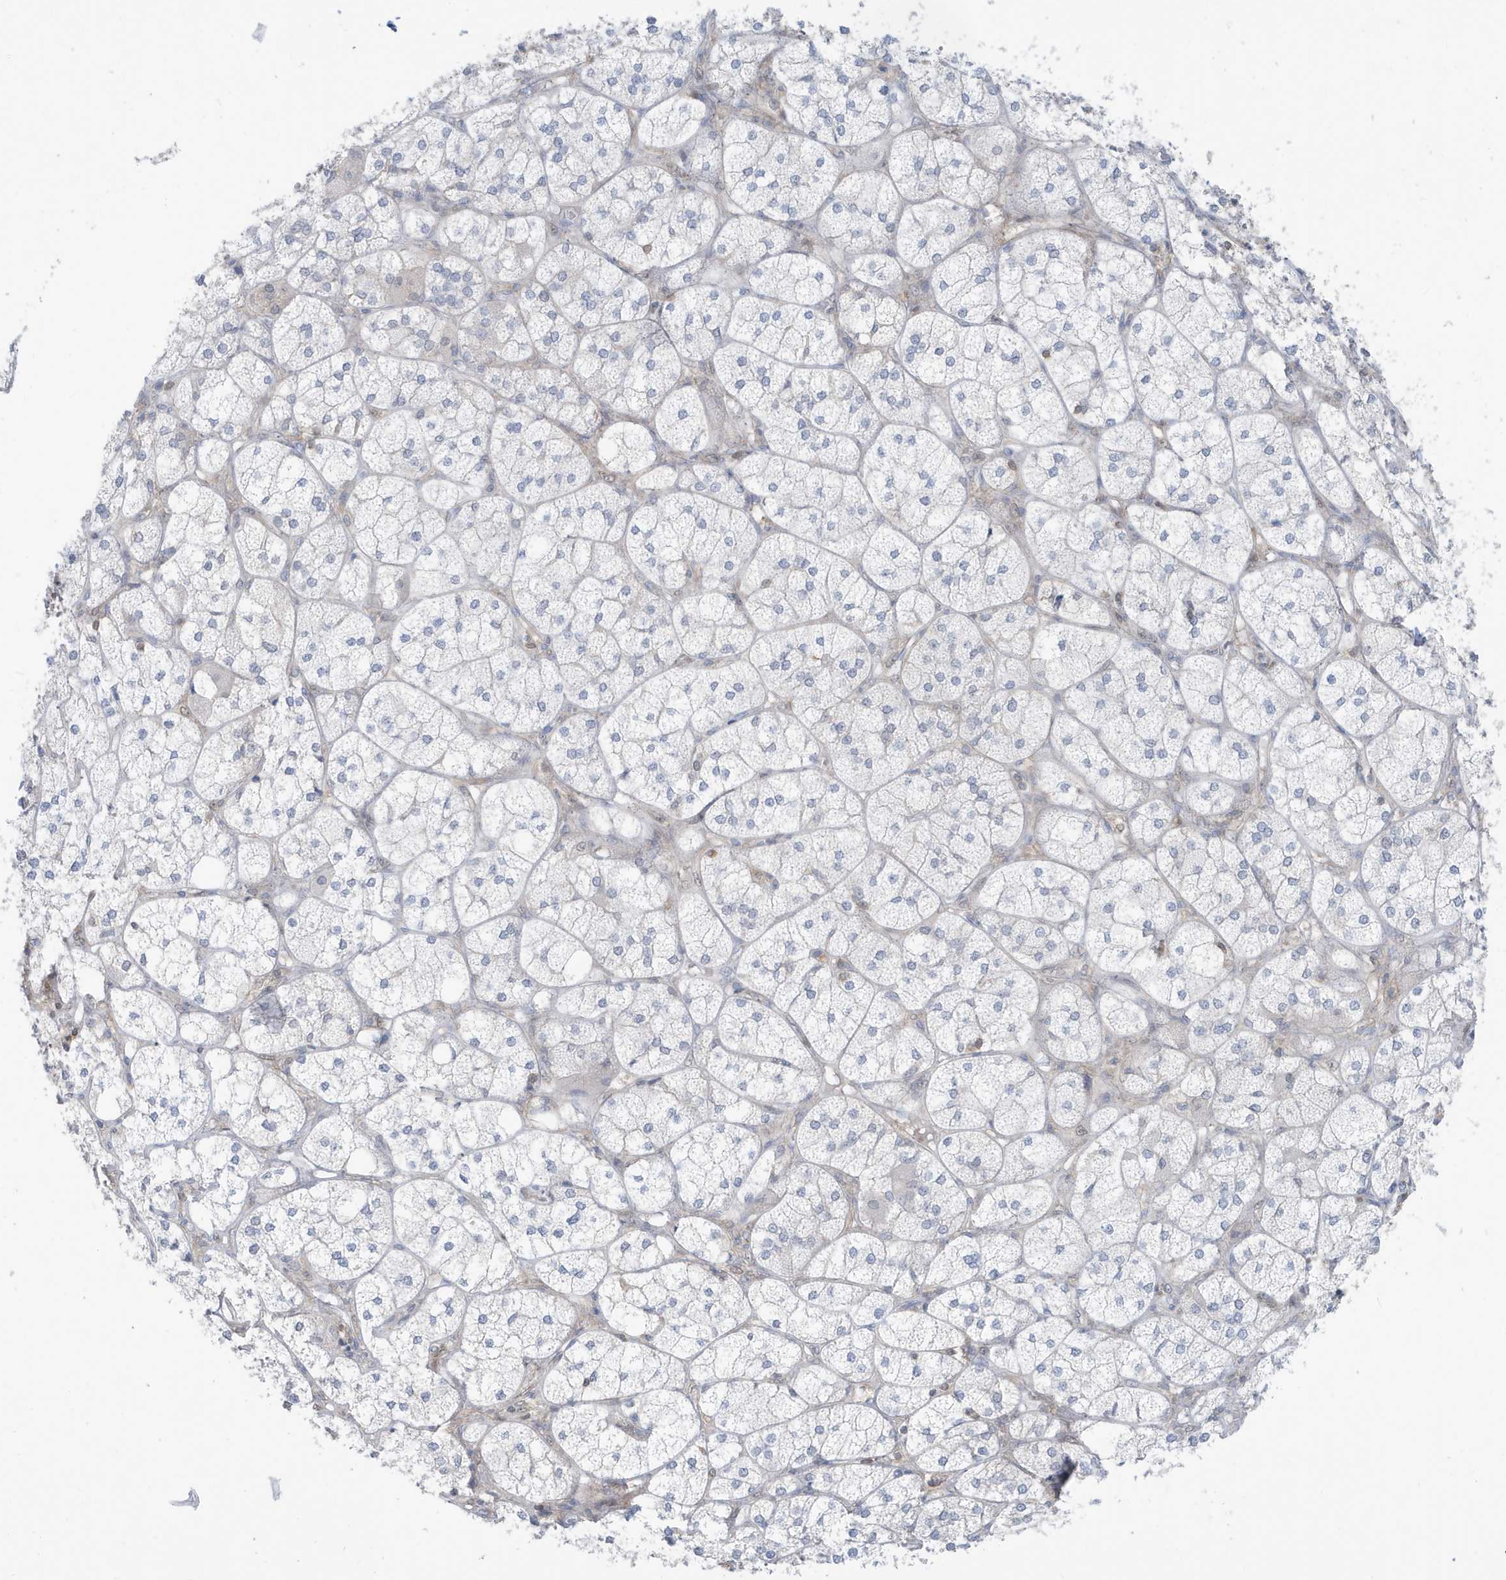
{"staining": {"intensity": "moderate", "quantity": "<25%", "location": "nuclear"}, "tissue": "adrenal gland", "cell_type": "Glandular cells", "image_type": "normal", "snomed": [{"axis": "morphology", "description": "Normal tissue, NOS"}, {"axis": "topography", "description": "Adrenal gland"}], "caption": "Brown immunohistochemical staining in benign adrenal gland exhibits moderate nuclear staining in approximately <25% of glandular cells. (DAB IHC with brightfield microscopy, high magnification).", "gene": "OGA", "patient": {"sex": "female", "age": 61}}